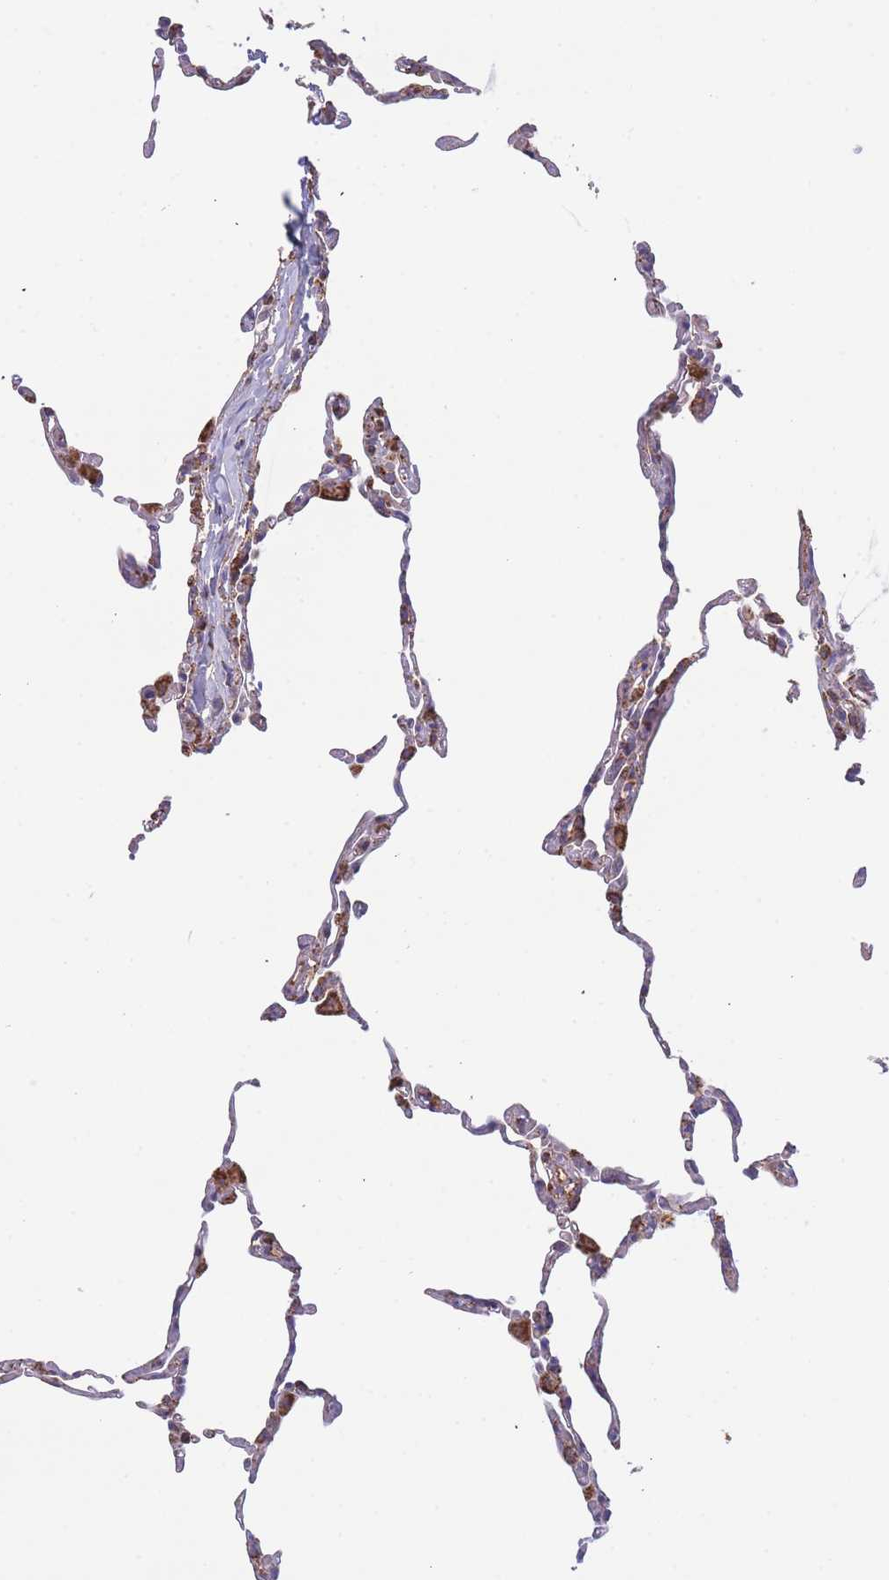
{"staining": {"intensity": "moderate", "quantity": "25%-75%", "location": "cytoplasmic/membranous"}, "tissue": "lung", "cell_type": "Alveolar cells", "image_type": "normal", "snomed": [{"axis": "morphology", "description": "Normal tissue, NOS"}, {"axis": "topography", "description": "Lung"}], "caption": "Immunohistochemical staining of benign human lung displays 25%-75% levels of moderate cytoplasmic/membranous protein positivity in about 25%-75% of alveolar cells. (DAB IHC with brightfield microscopy, high magnification).", "gene": "MRPL17", "patient": {"sex": "female", "age": 57}}